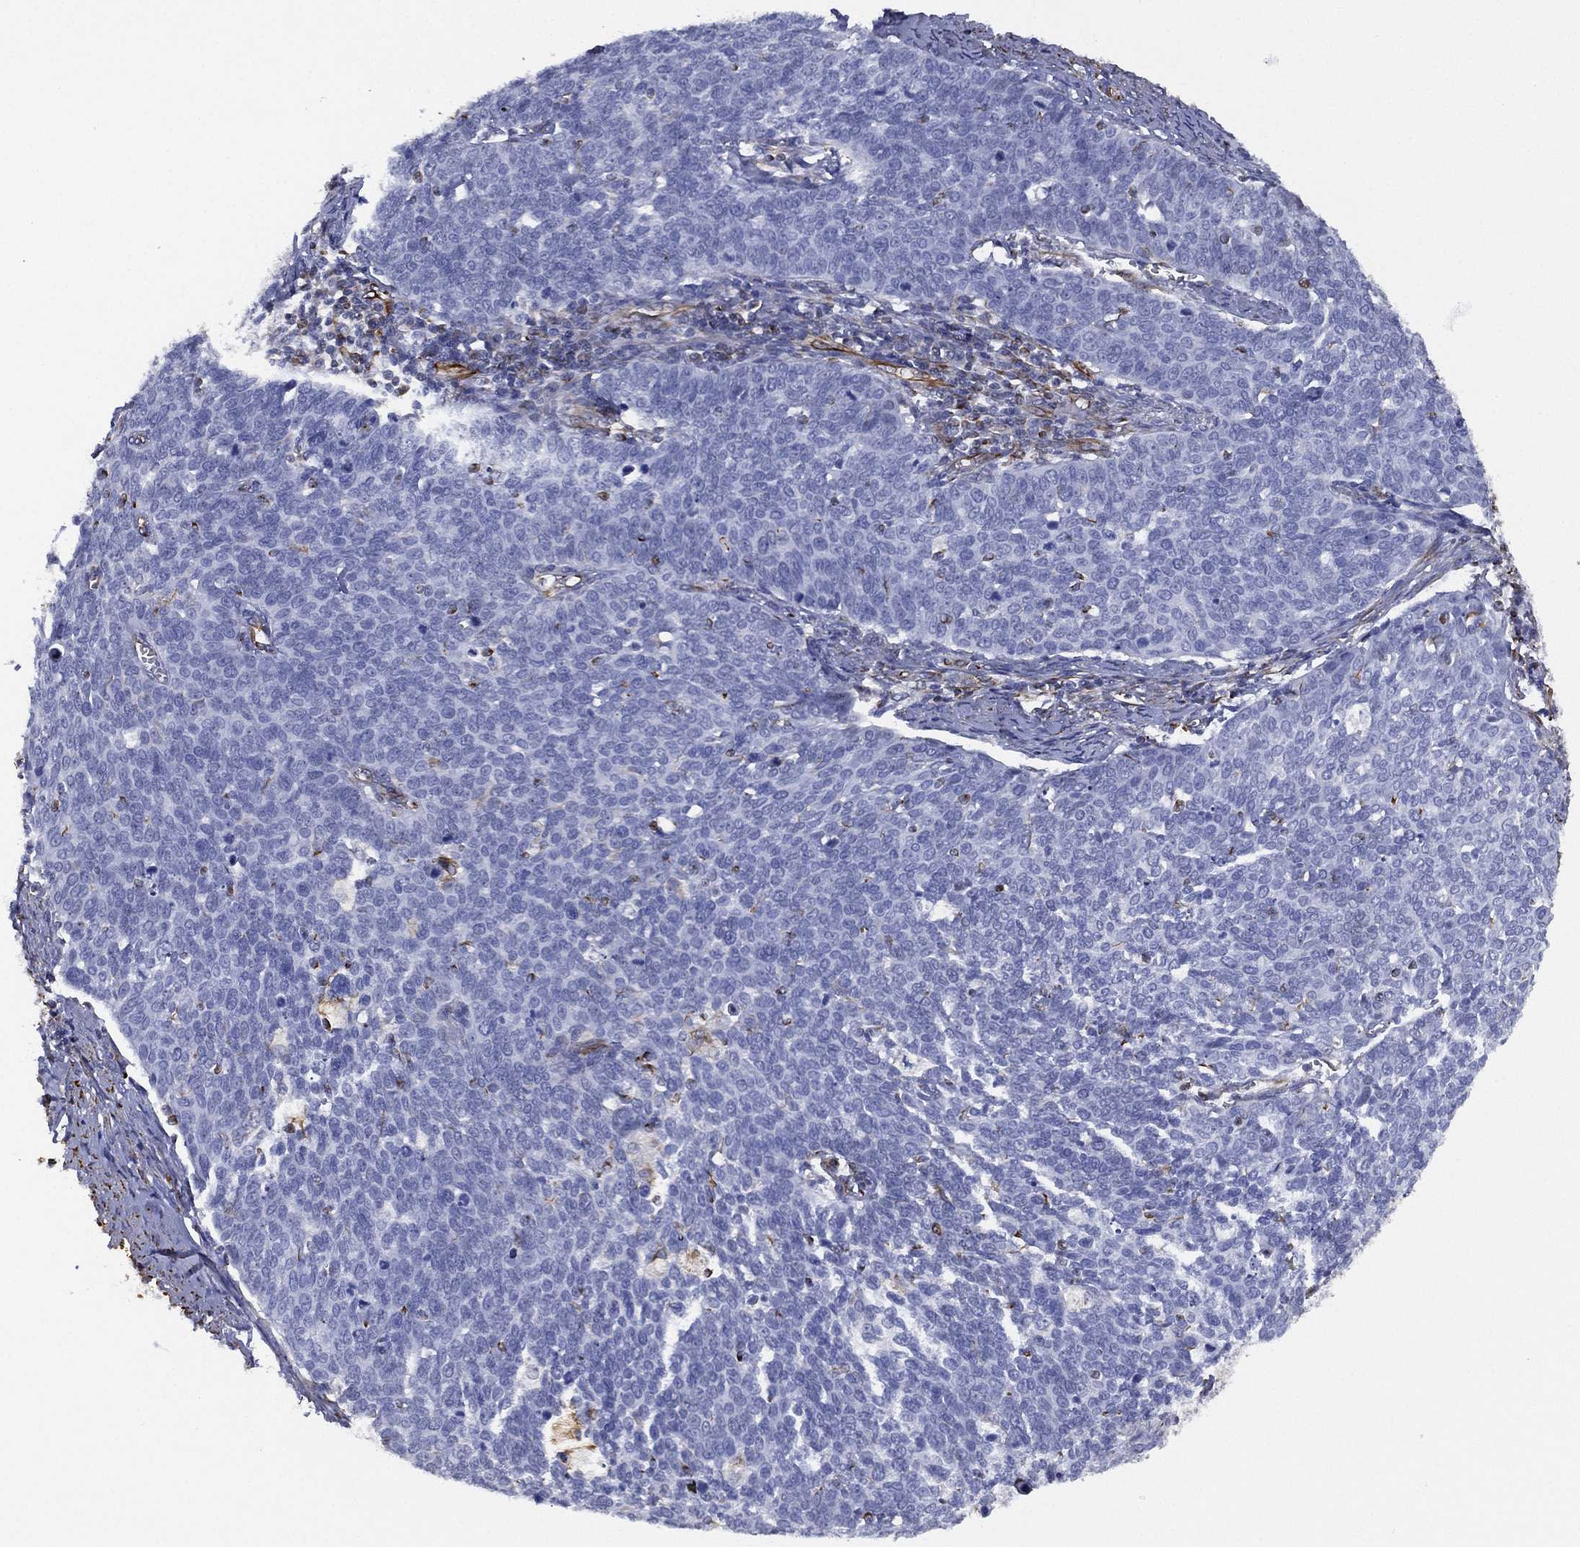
{"staining": {"intensity": "negative", "quantity": "none", "location": "none"}, "tissue": "cervical cancer", "cell_type": "Tumor cells", "image_type": "cancer", "snomed": [{"axis": "morphology", "description": "Normal tissue, NOS"}, {"axis": "morphology", "description": "Squamous cell carcinoma, NOS"}, {"axis": "topography", "description": "Cervix"}], "caption": "High power microscopy image of an IHC histopathology image of cervical squamous cell carcinoma, revealing no significant positivity in tumor cells.", "gene": "MAS1", "patient": {"sex": "female", "age": 39}}